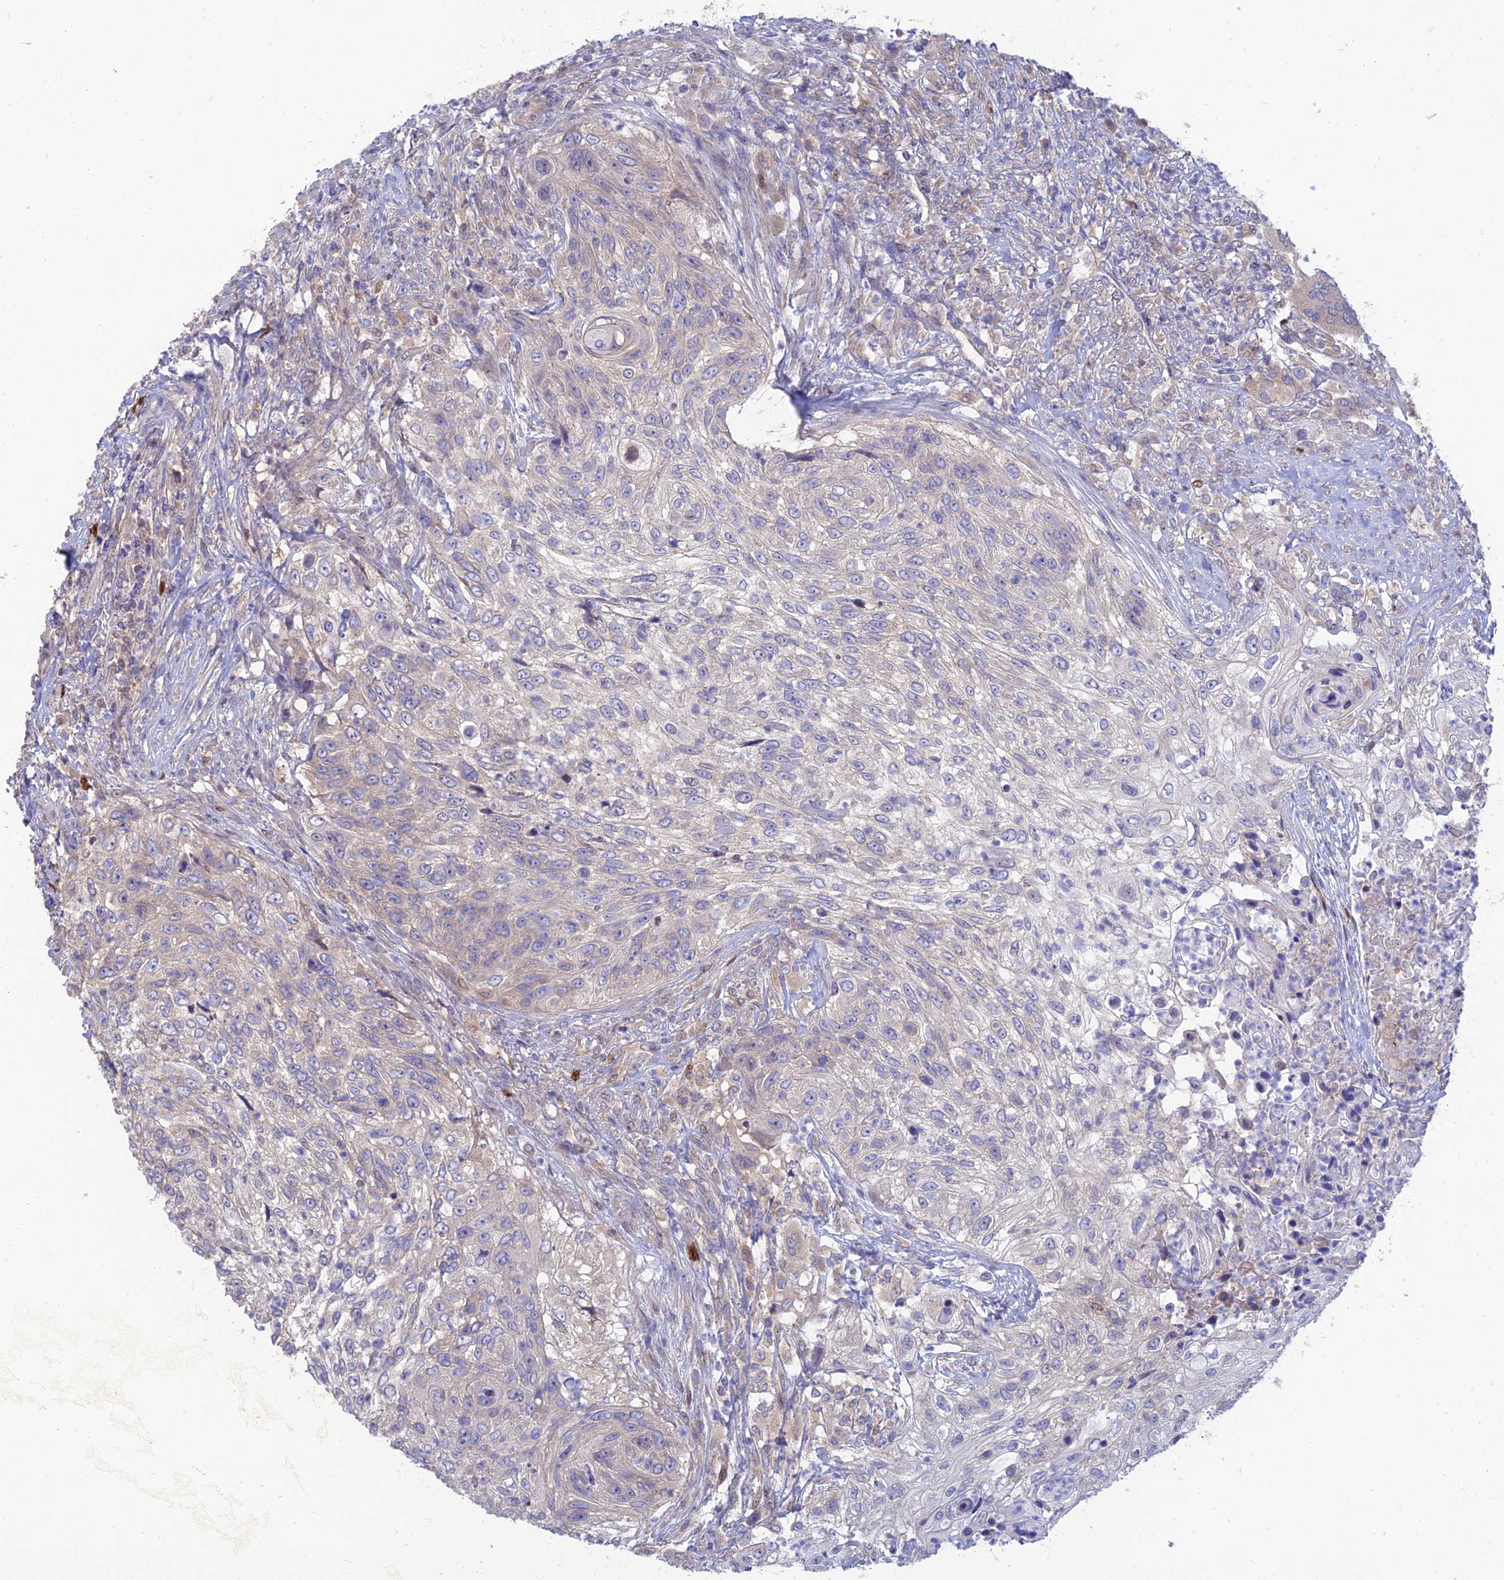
{"staining": {"intensity": "negative", "quantity": "none", "location": "none"}, "tissue": "urothelial cancer", "cell_type": "Tumor cells", "image_type": "cancer", "snomed": [{"axis": "morphology", "description": "Urothelial carcinoma, High grade"}, {"axis": "topography", "description": "Urinary bladder"}], "caption": "High-grade urothelial carcinoma stained for a protein using immunohistochemistry displays no staining tumor cells.", "gene": "DNPEP", "patient": {"sex": "female", "age": 60}}